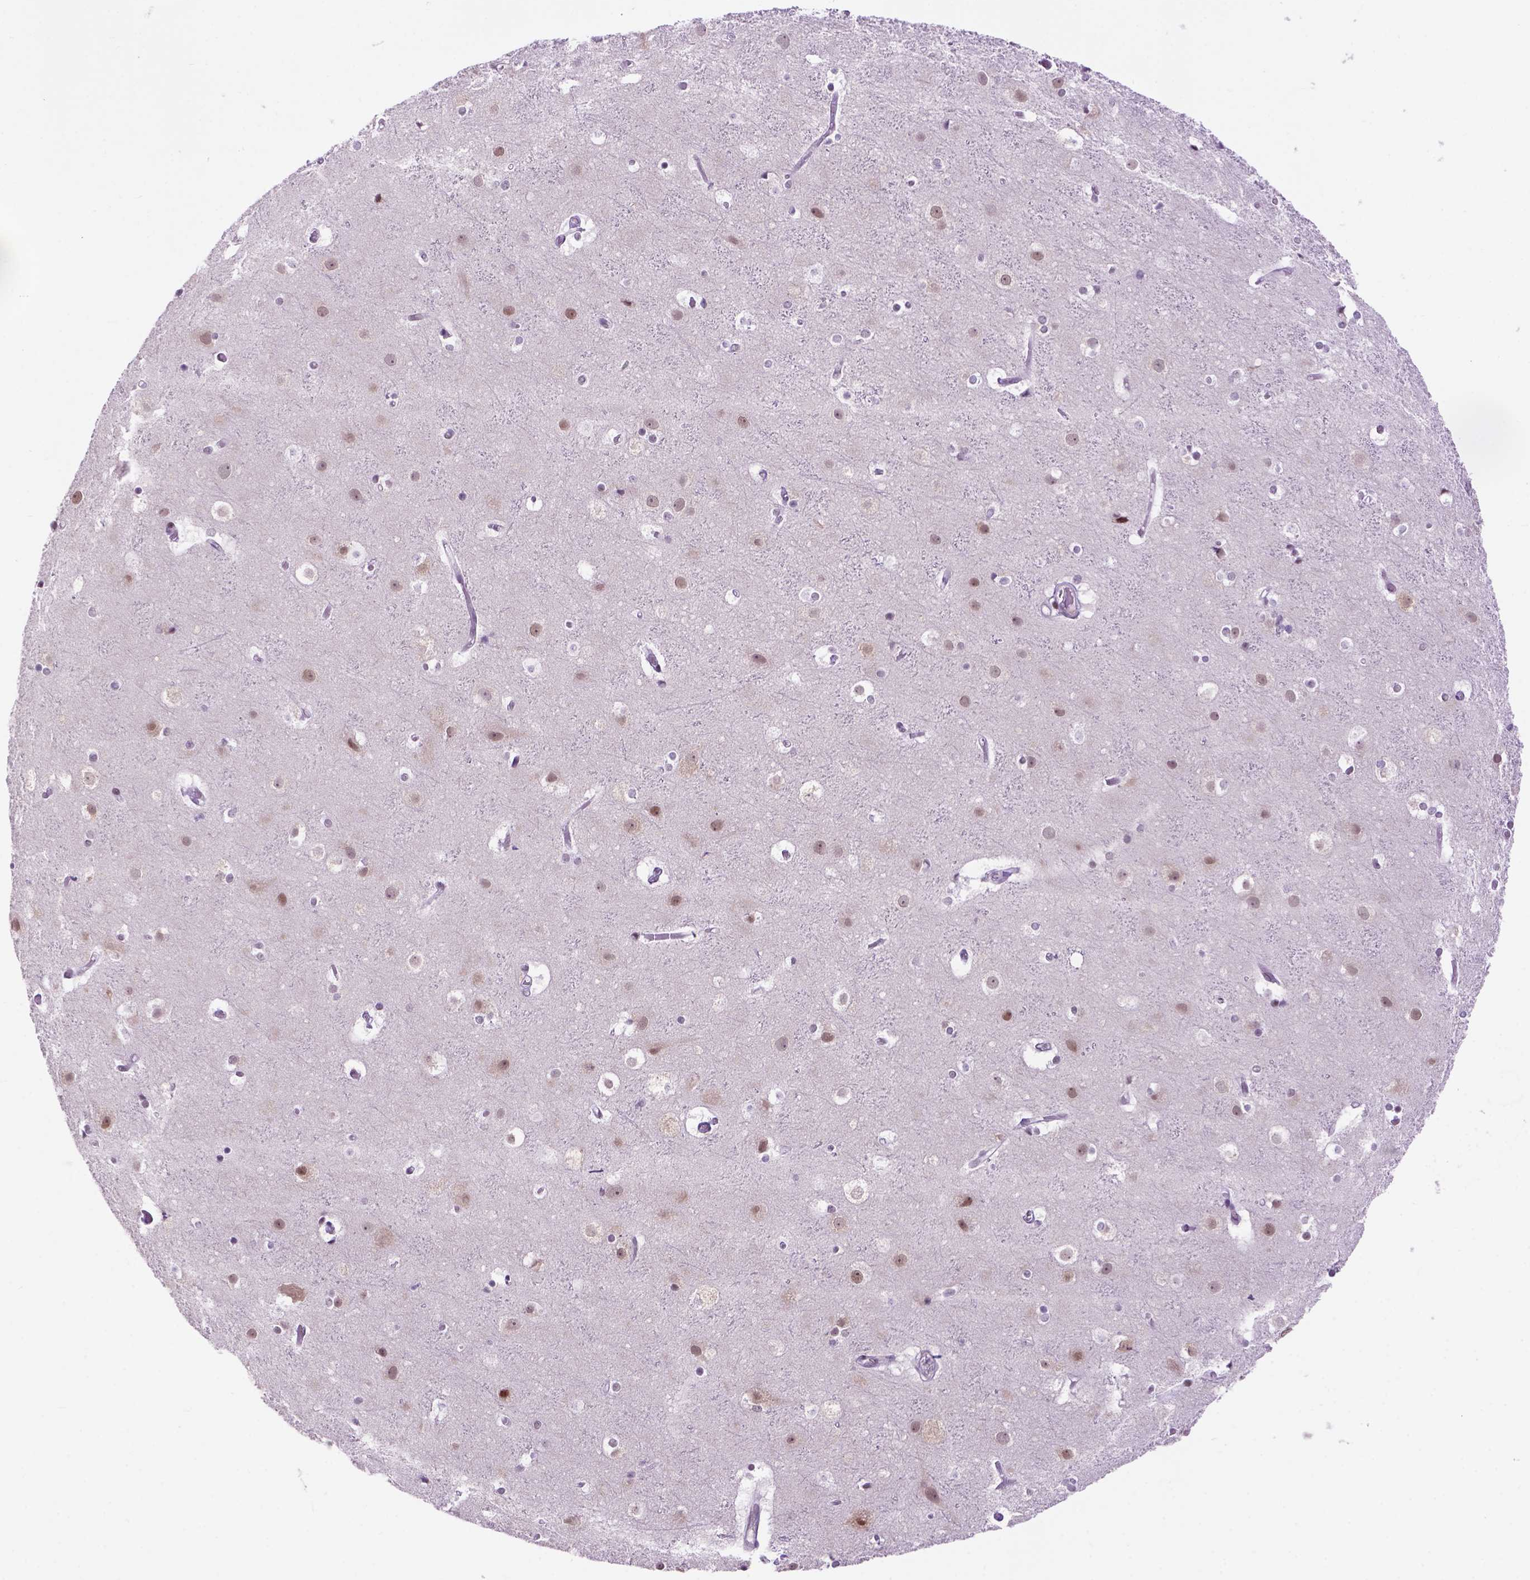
{"staining": {"intensity": "negative", "quantity": "none", "location": "none"}, "tissue": "cerebral cortex", "cell_type": "Endothelial cells", "image_type": "normal", "snomed": [{"axis": "morphology", "description": "Normal tissue, NOS"}, {"axis": "topography", "description": "Cerebral cortex"}], "caption": "This is an IHC histopathology image of benign cerebral cortex. There is no staining in endothelial cells.", "gene": "TBPL1", "patient": {"sex": "female", "age": 52}}